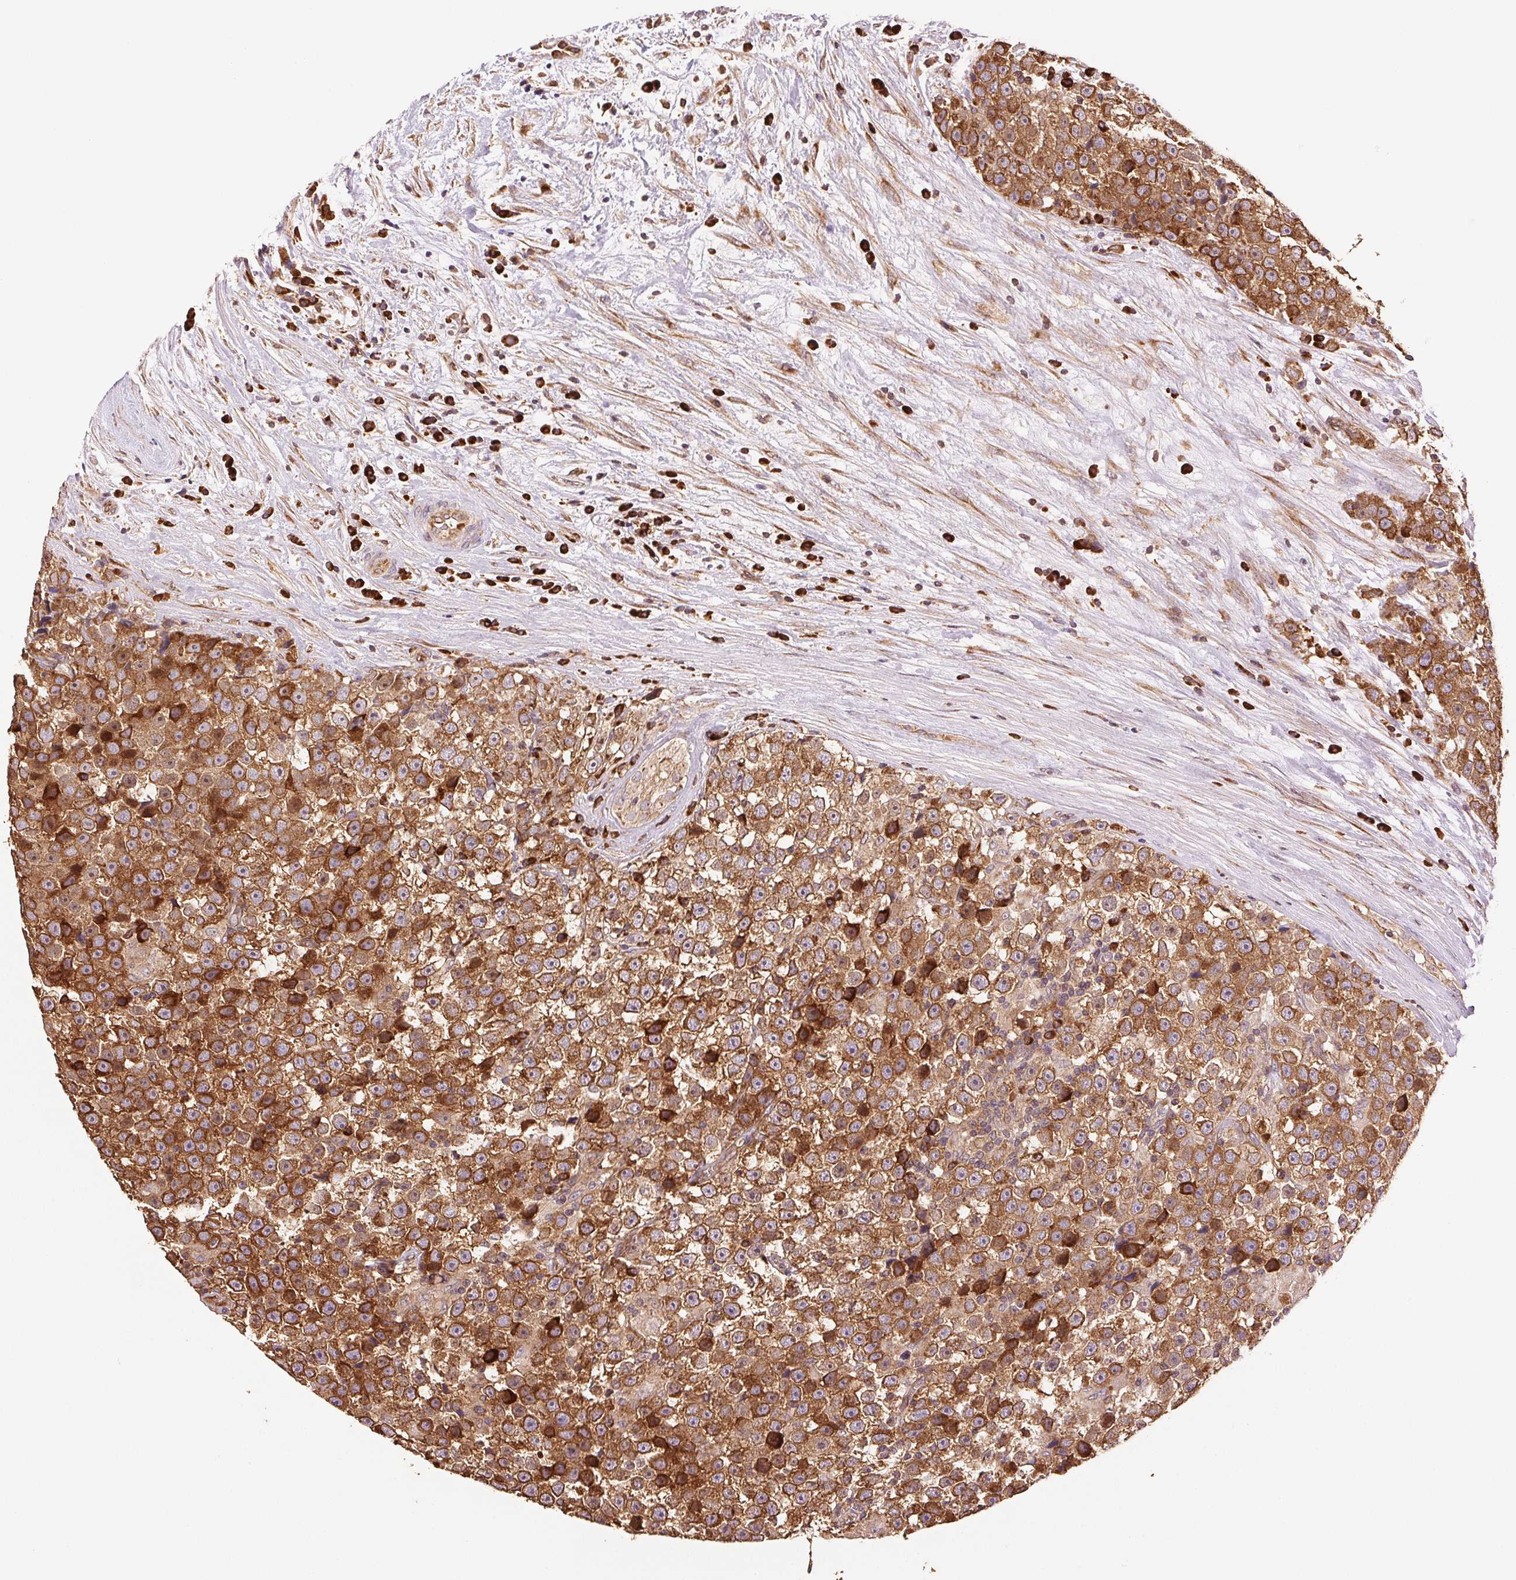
{"staining": {"intensity": "moderate", "quantity": ">75%", "location": "cytoplasmic/membranous"}, "tissue": "testis cancer", "cell_type": "Tumor cells", "image_type": "cancer", "snomed": [{"axis": "morphology", "description": "Seminoma, NOS"}, {"axis": "topography", "description": "Testis"}], "caption": "Testis cancer tissue reveals moderate cytoplasmic/membranous expression in approximately >75% of tumor cells", "gene": "TMEM253", "patient": {"sex": "male", "age": 31}}